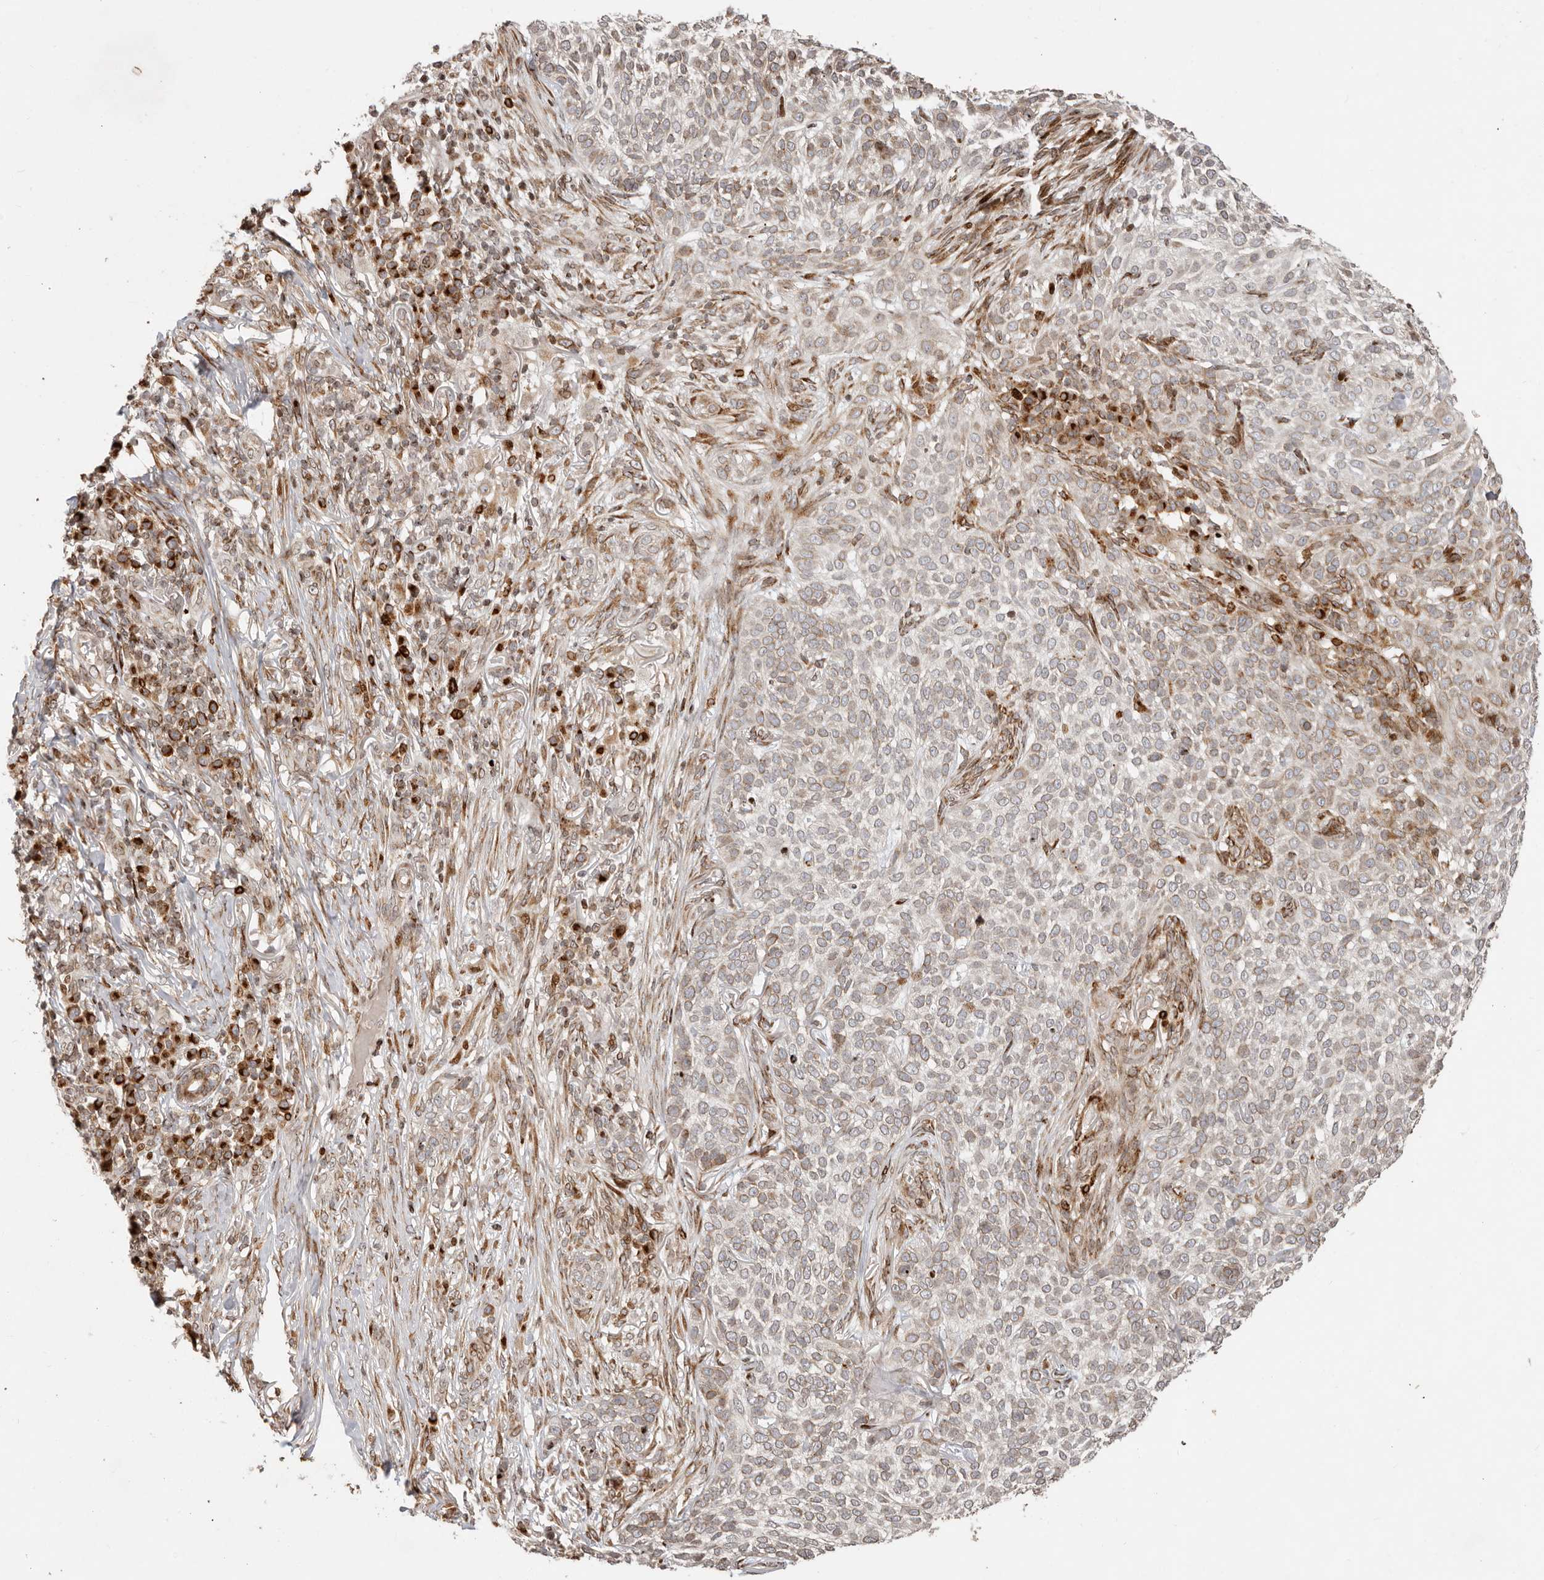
{"staining": {"intensity": "moderate", "quantity": "<25%", "location": "cytoplasmic/membranous"}, "tissue": "skin cancer", "cell_type": "Tumor cells", "image_type": "cancer", "snomed": [{"axis": "morphology", "description": "Basal cell carcinoma"}, {"axis": "topography", "description": "Skin"}], "caption": "The micrograph shows immunohistochemical staining of skin cancer. There is moderate cytoplasmic/membranous staining is appreciated in approximately <25% of tumor cells.", "gene": "TRIM4", "patient": {"sex": "female", "age": 64}}